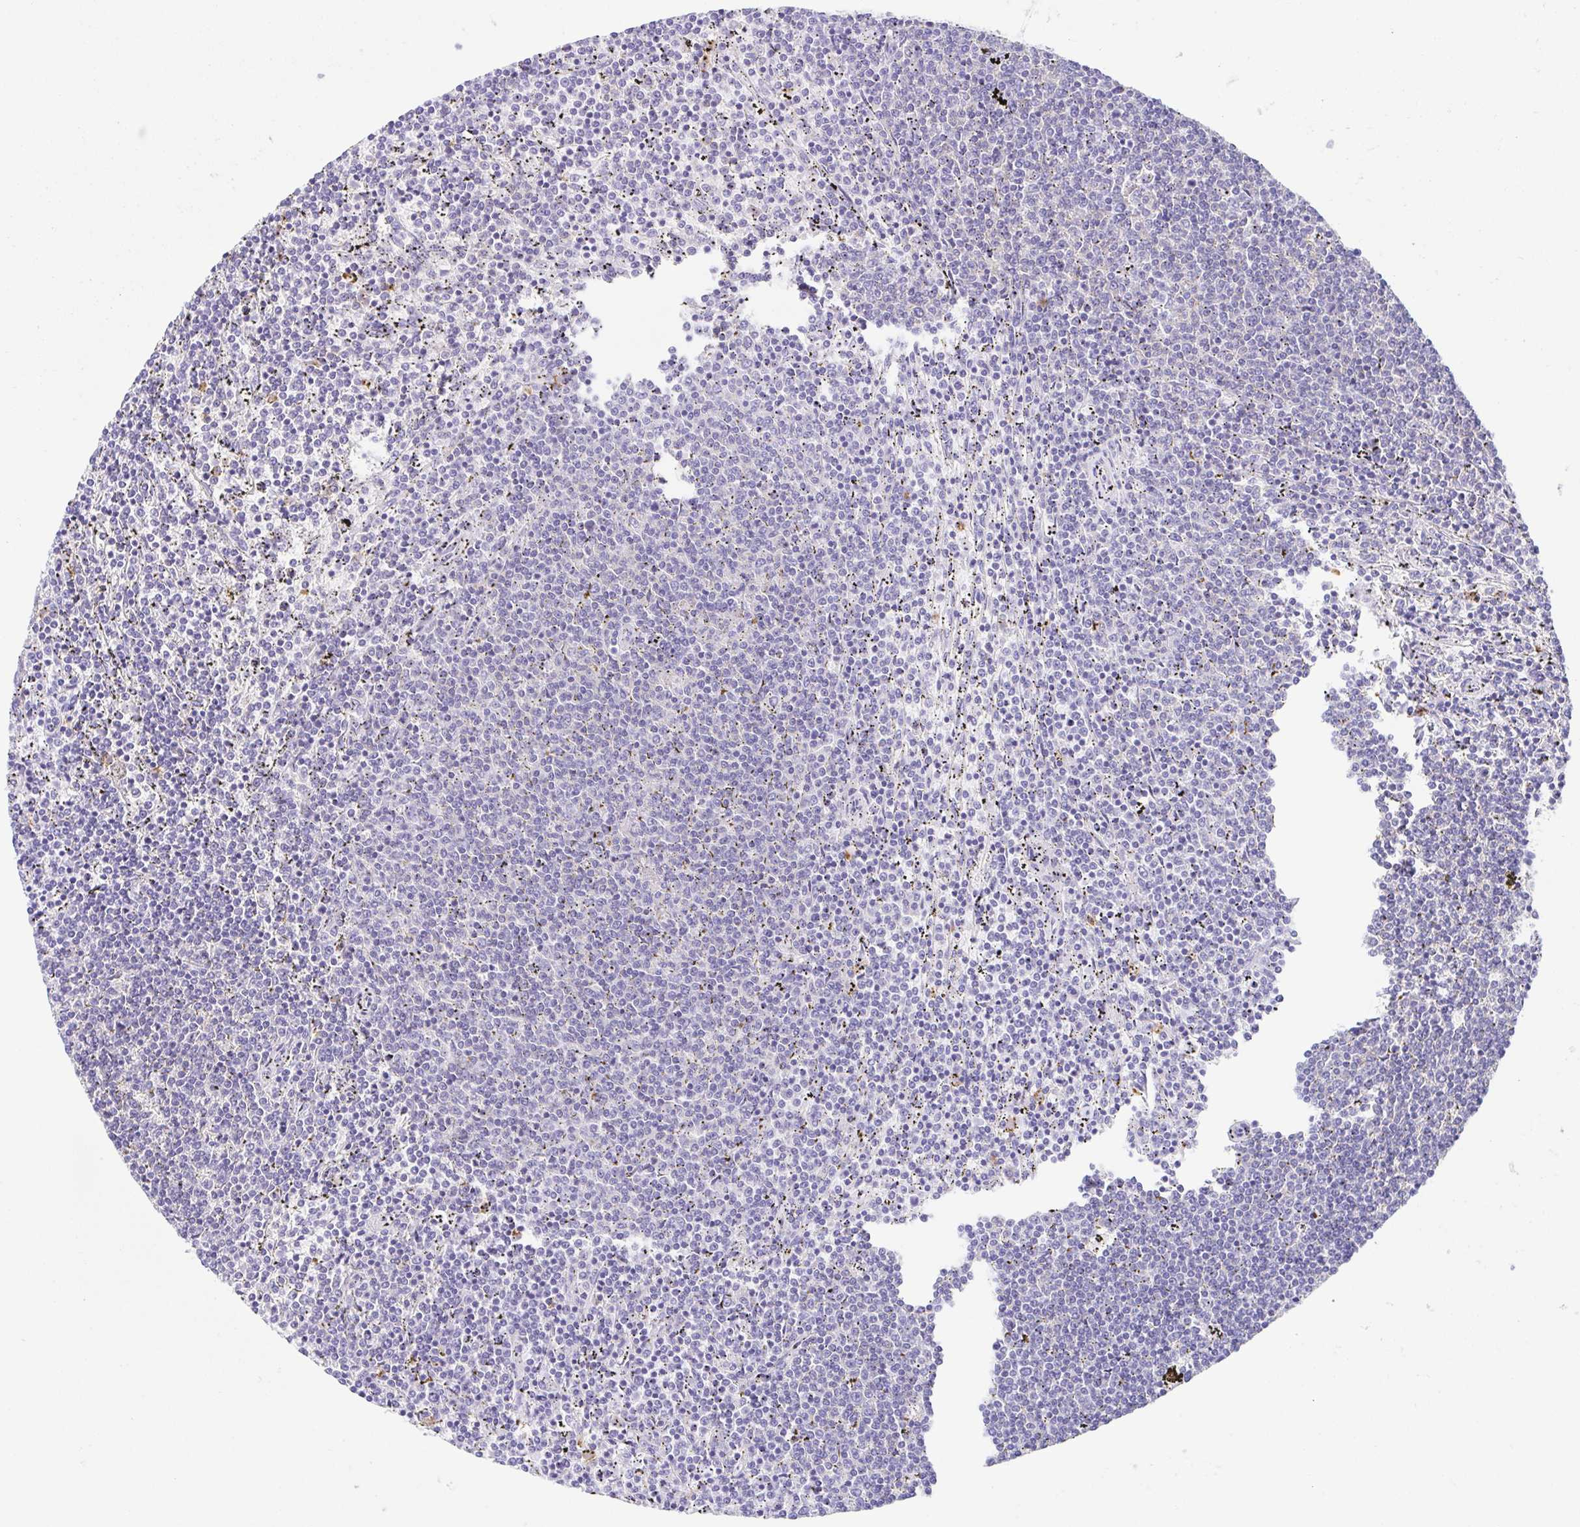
{"staining": {"intensity": "negative", "quantity": "none", "location": "none"}, "tissue": "lymphoma", "cell_type": "Tumor cells", "image_type": "cancer", "snomed": [{"axis": "morphology", "description": "Malignant lymphoma, non-Hodgkin's type, Low grade"}, {"axis": "topography", "description": "Spleen"}], "caption": "This is an IHC photomicrograph of malignant lymphoma, non-Hodgkin's type (low-grade). There is no expression in tumor cells.", "gene": "ARPP21", "patient": {"sex": "female", "age": 50}}